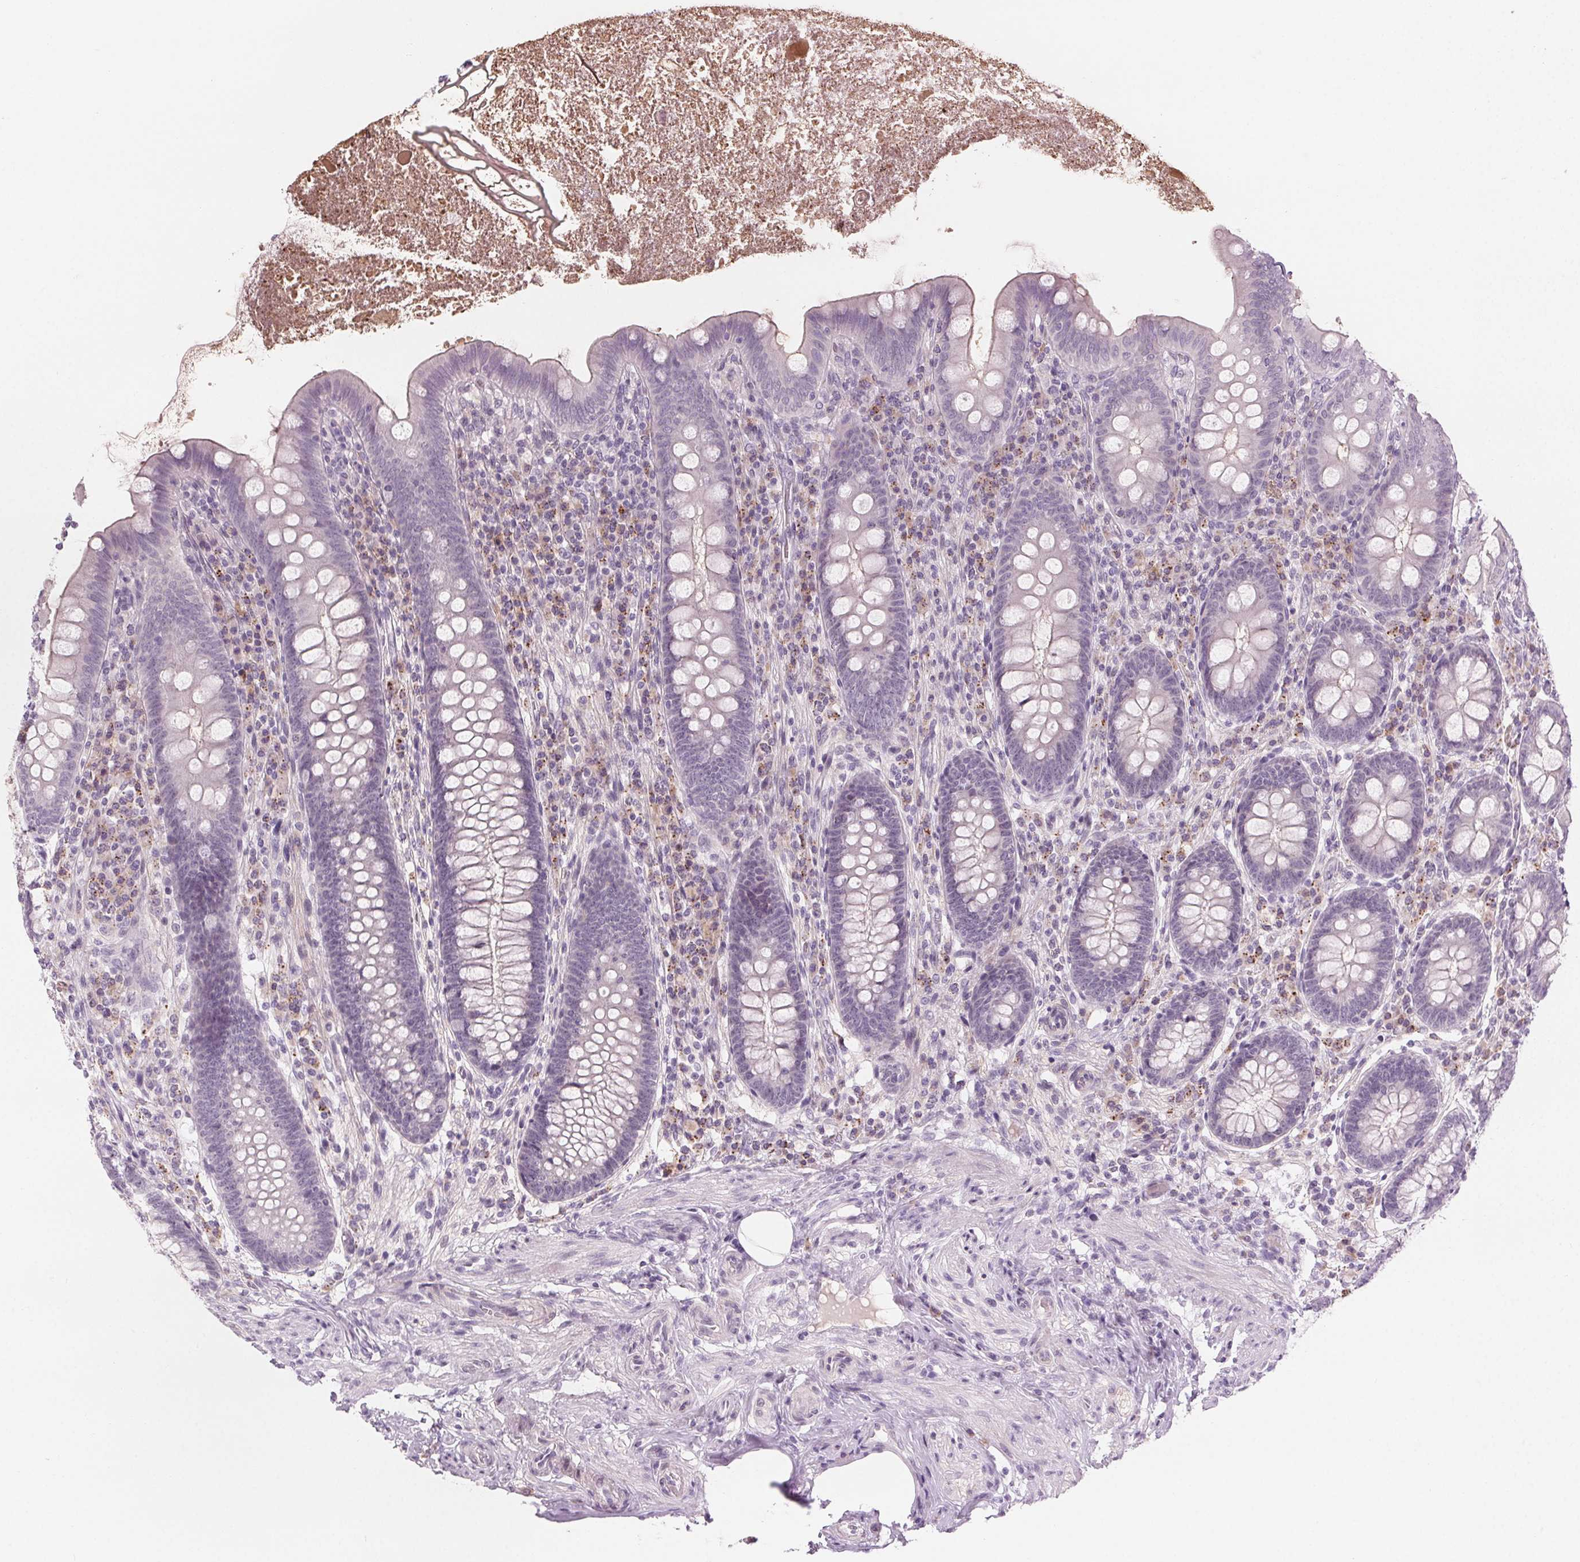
{"staining": {"intensity": "negative", "quantity": "none", "location": "none"}, "tissue": "appendix", "cell_type": "Glandular cells", "image_type": "normal", "snomed": [{"axis": "morphology", "description": "Normal tissue, NOS"}, {"axis": "topography", "description": "Appendix"}], "caption": "Glandular cells are negative for protein expression in benign human appendix. (Immunohistochemistry (ihc), brightfield microscopy, high magnification).", "gene": "HSF5", "patient": {"sex": "male", "age": 71}}